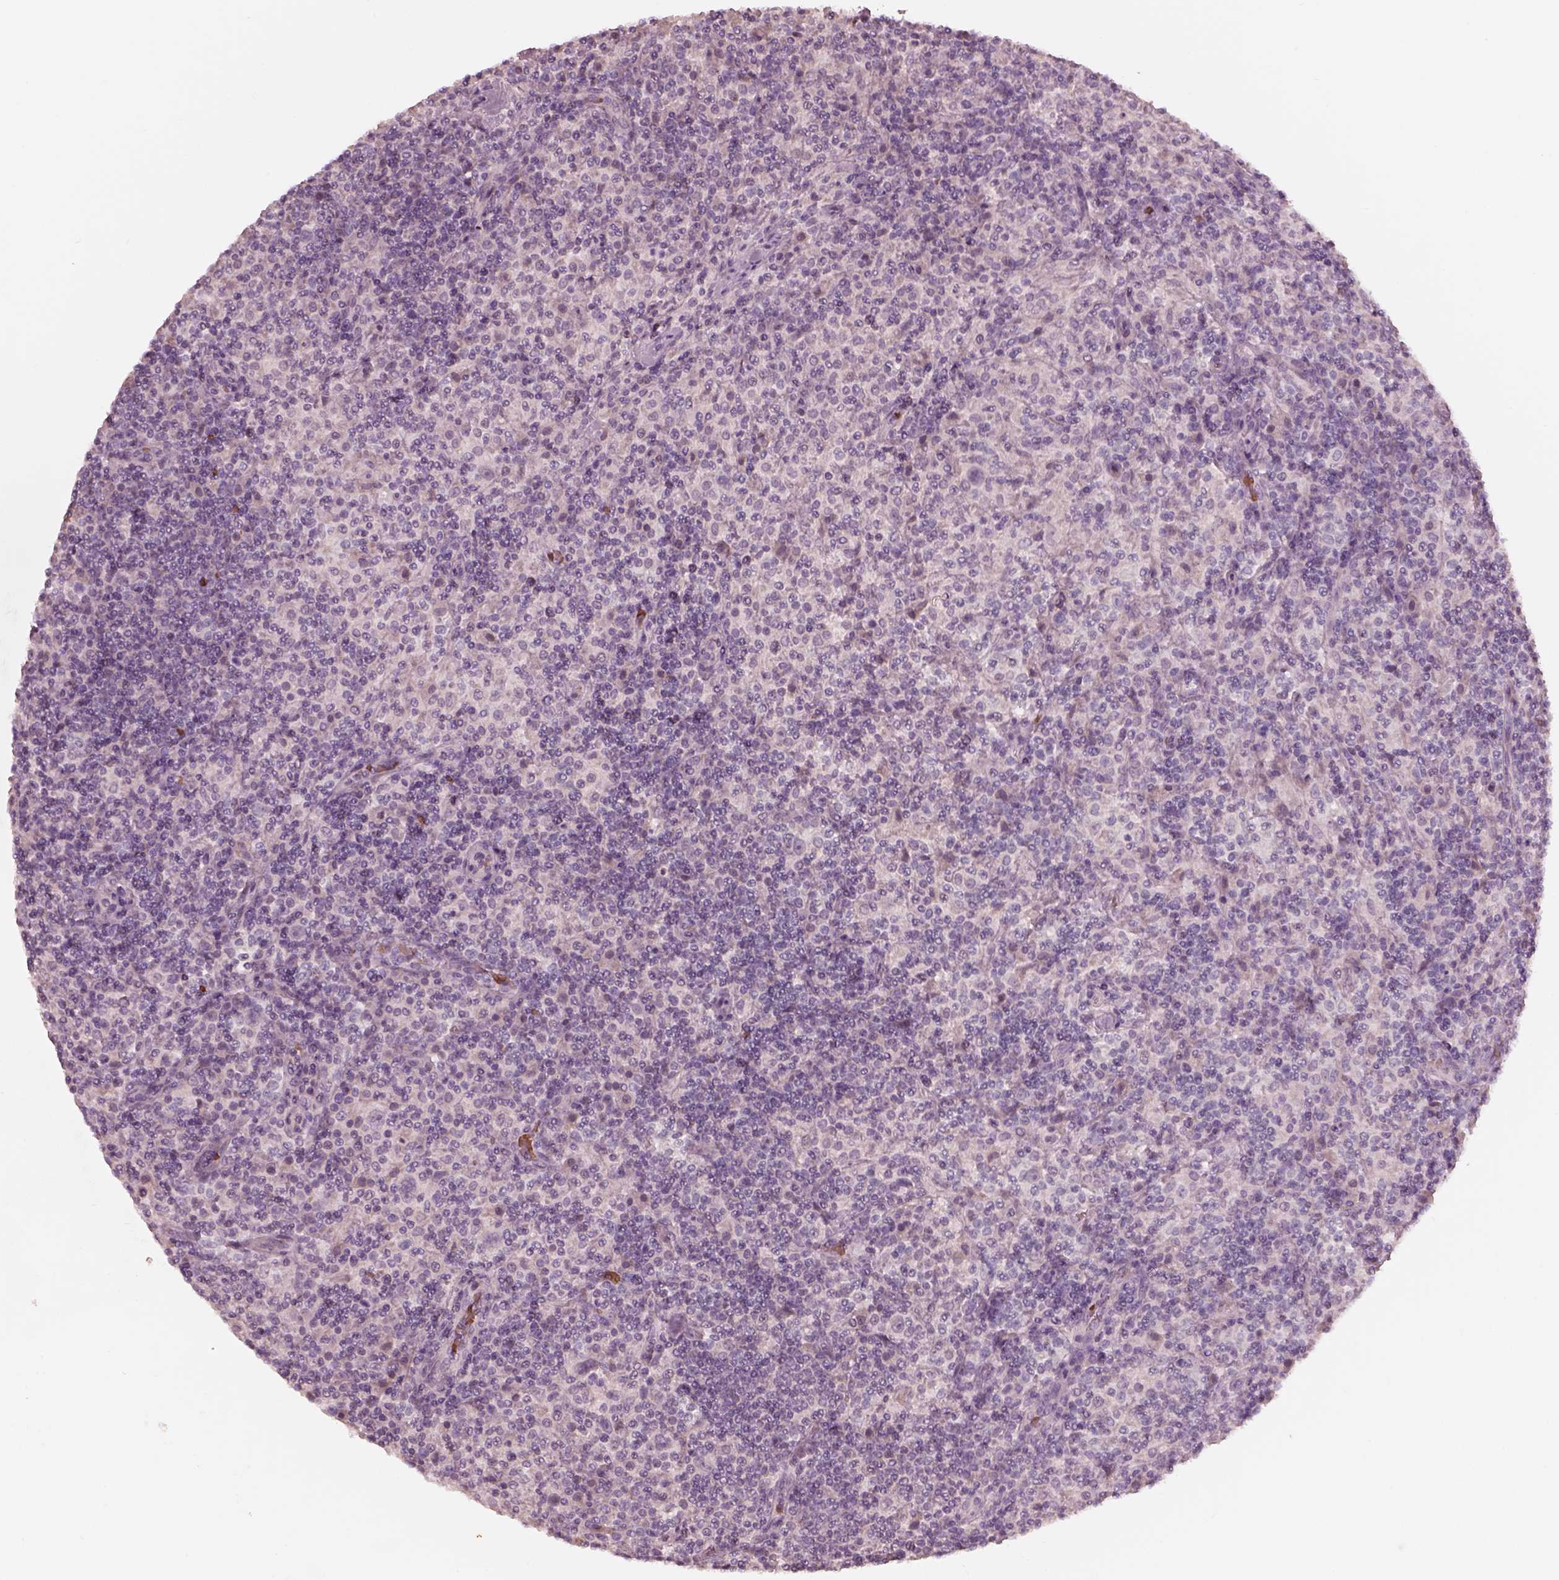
{"staining": {"intensity": "negative", "quantity": "none", "location": "none"}, "tissue": "lymphoma", "cell_type": "Tumor cells", "image_type": "cancer", "snomed": [{"axis": "morphology", "description": "Hodgkin's disease, NOS"}, {"axis": "topography", "description": "Lymph node"}], "caption": "Hodgkin's disease was stained to show a protein in brown. There is no significant positivity in tumor cells.", "gene": "ANKLE1", "patient": {"sex": "male", "age": 70}}